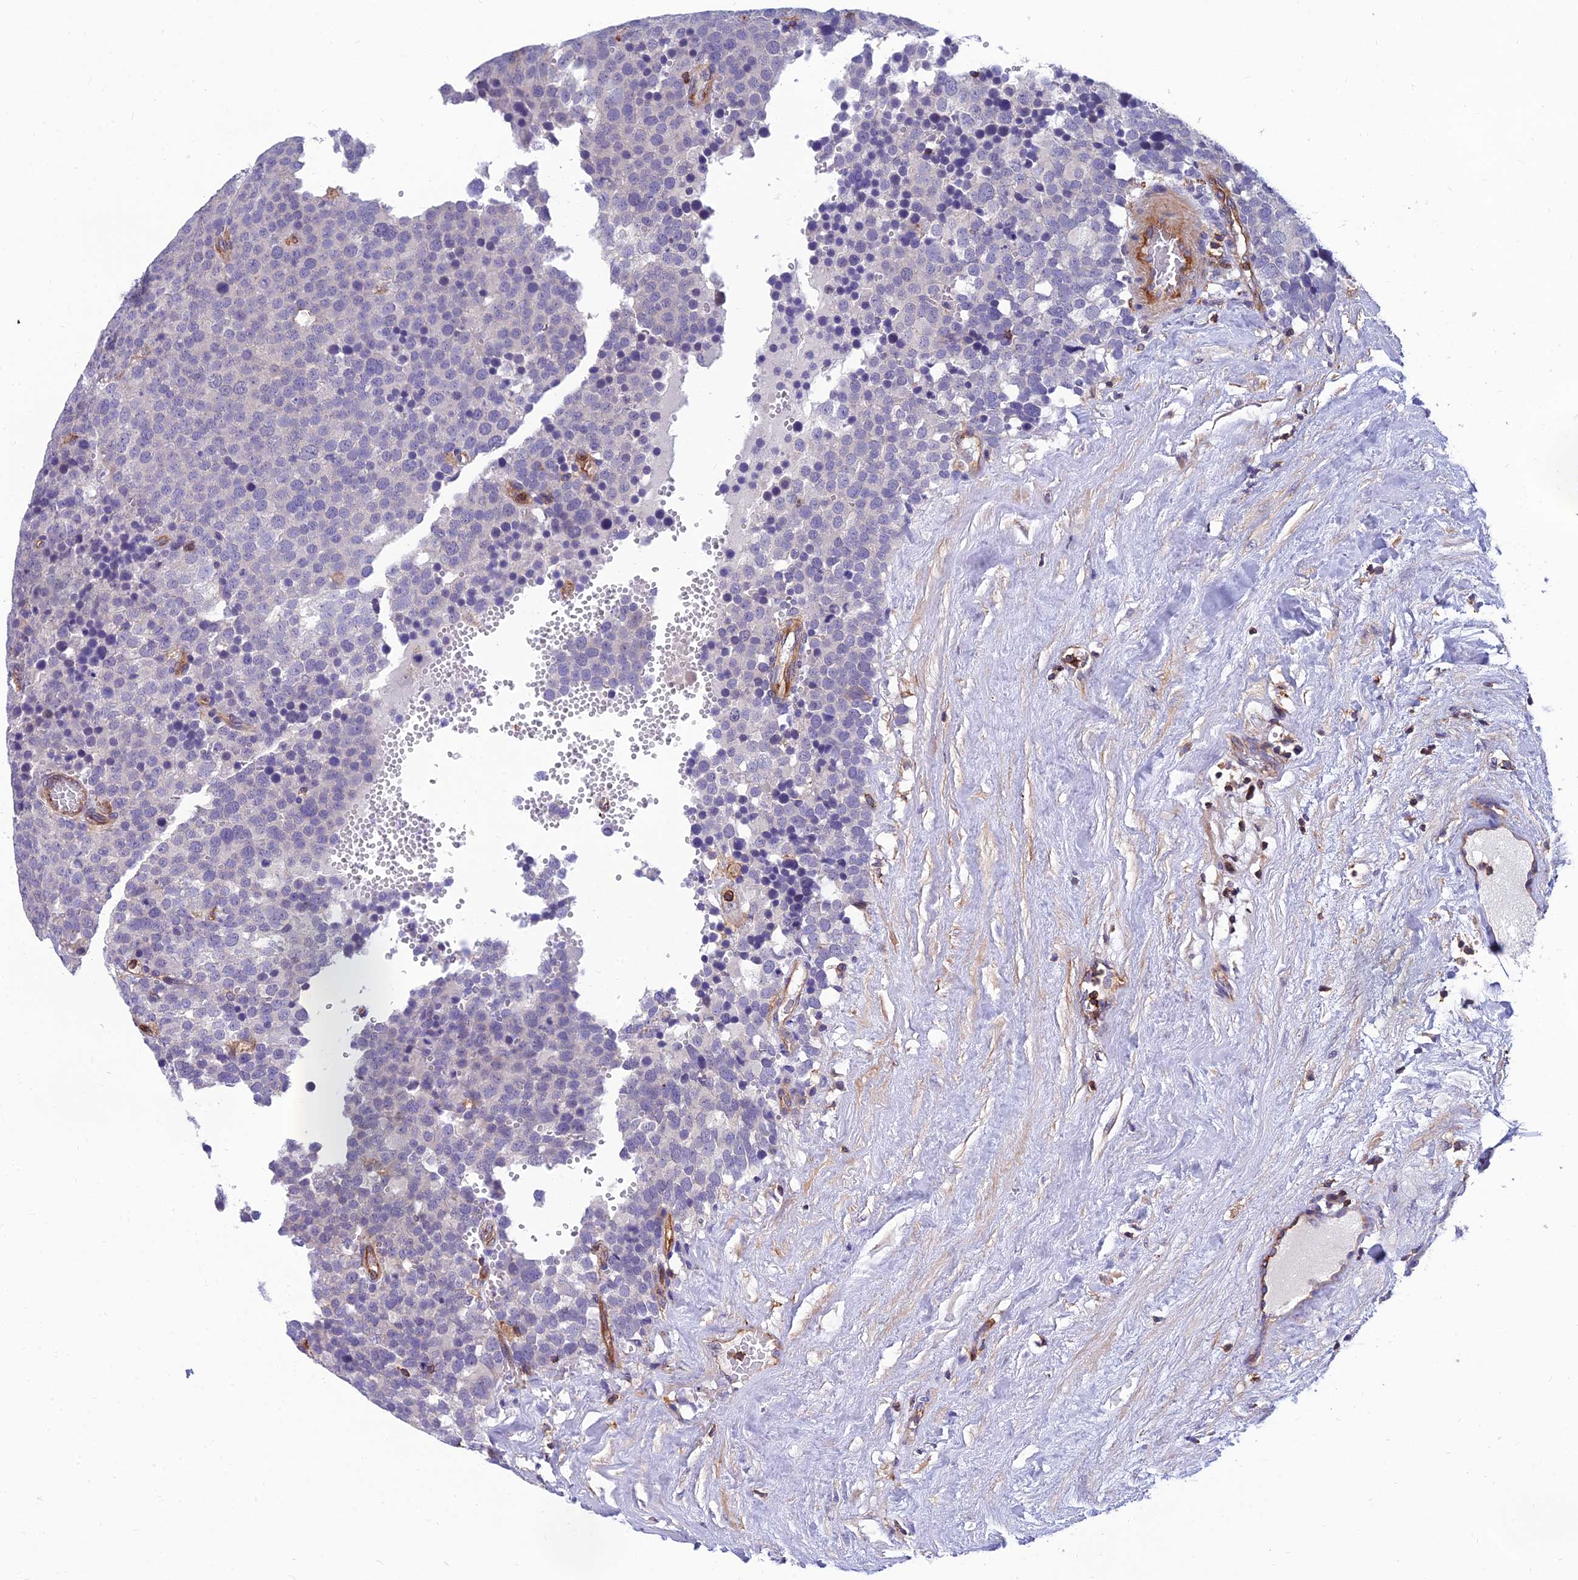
{"staining": {"intensity": "negative", "quantity": "none", "location": "none"}, "tissue": "testis cancer", "cell_type": "Tumor cells", "image_type": "cancer", "snomed": [{"axis": "morphology", "description": "Seminoma, NOS"}, {"axis": "topography", "description": "Testis"}], "caption": "Tumor cells show no significant expression in seminoma (testis).", "gene": "PPP1R18", "patient": {"sex": "male", "age": 71}}